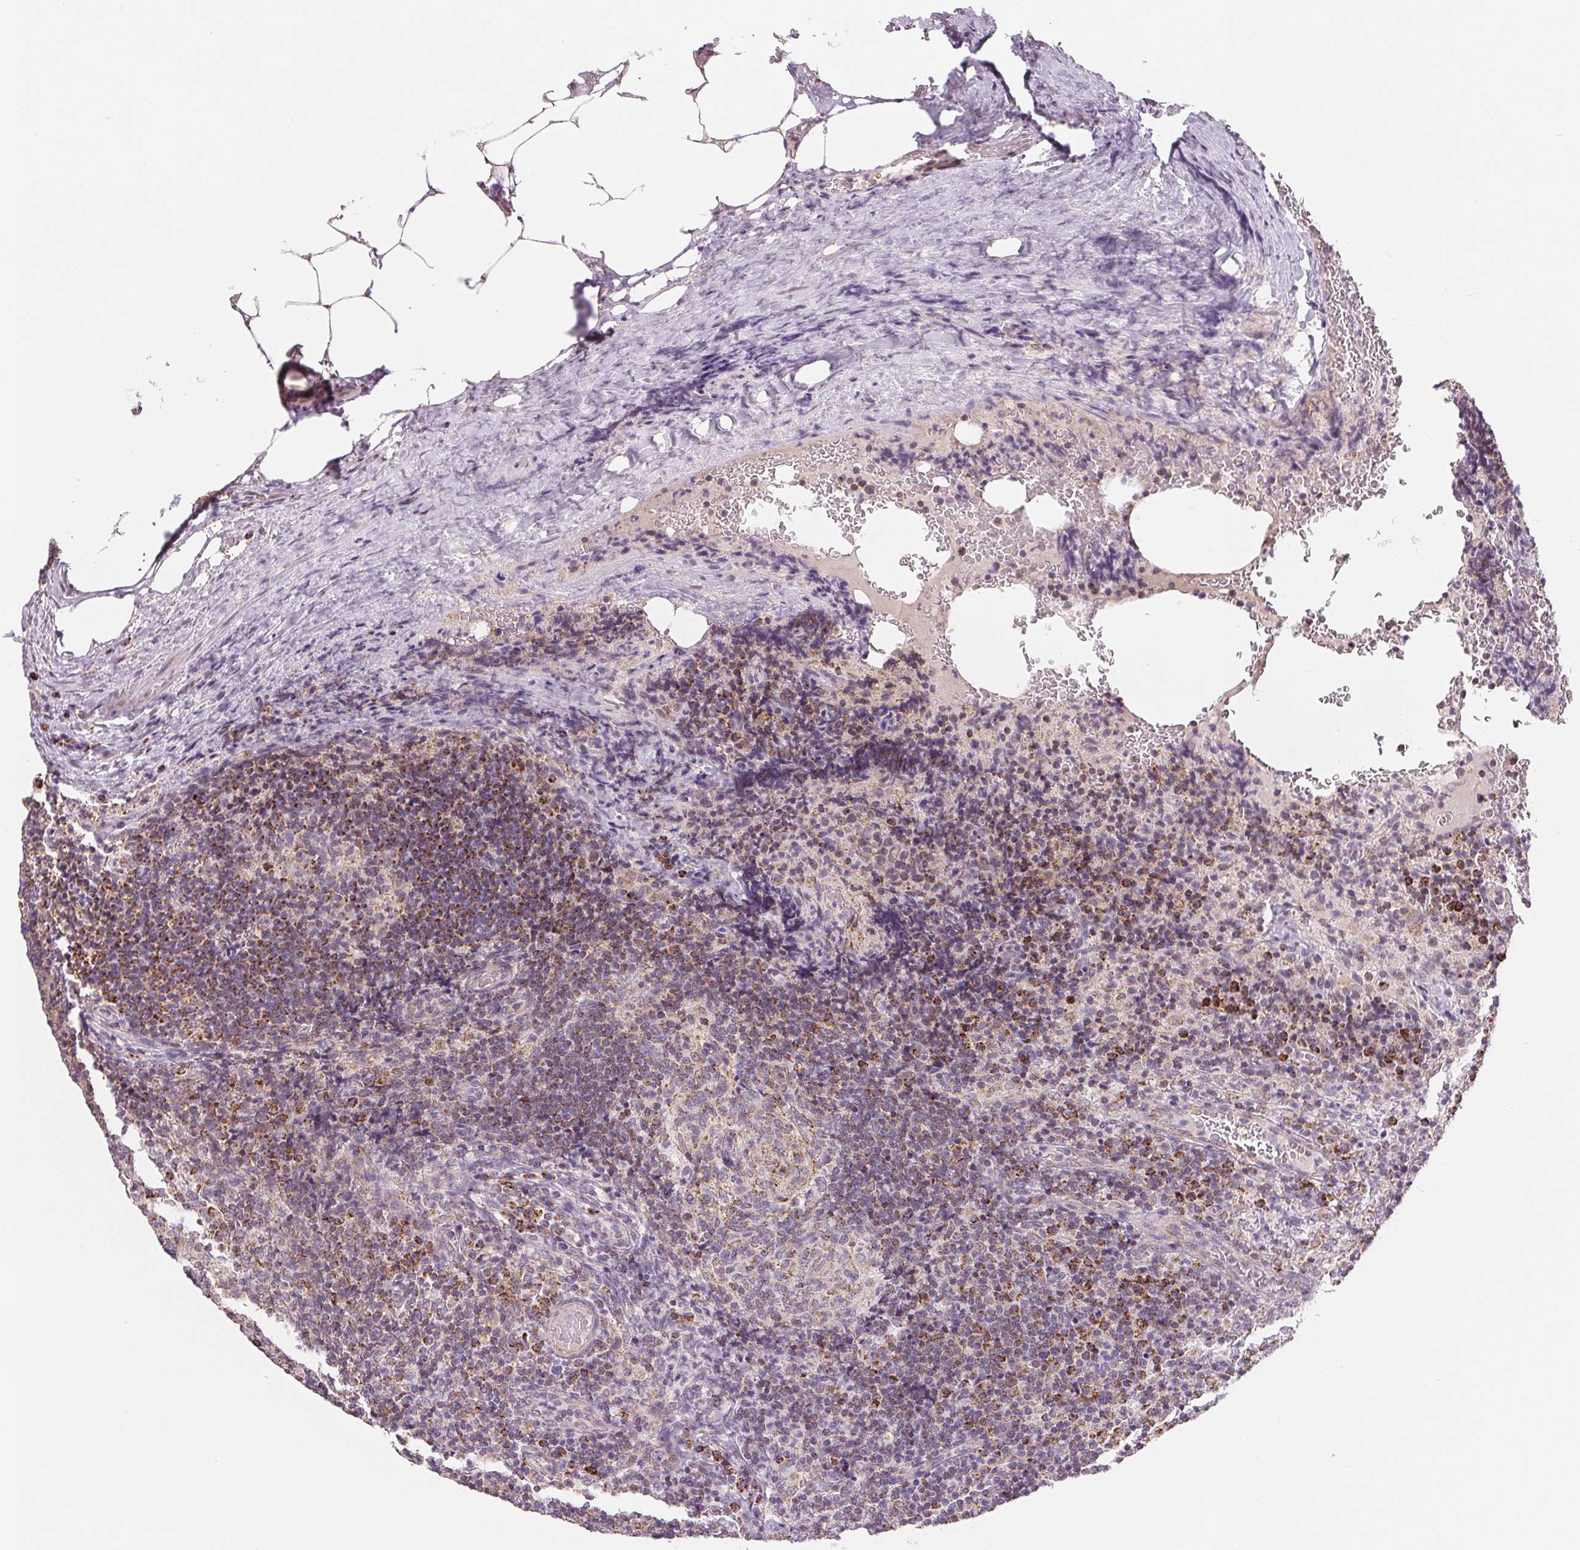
{"staining": {"intensity": "negative", "quantity": "none", "location": "none"}, "tissue": "lymph node", "cell_type": "Germinal center cells", "image_type": "normal", "snomed": [{"axis": "morphology", "description": "Normal tissue, NOS"}, {"axis": "topography", "description": "Lymph node"}], "caption": "Protein analysis of benign lymph node reveals no significant positivity in germinal center cells.", "gene": "HINT2", "patient": {"sex": "male", "age": 67}}